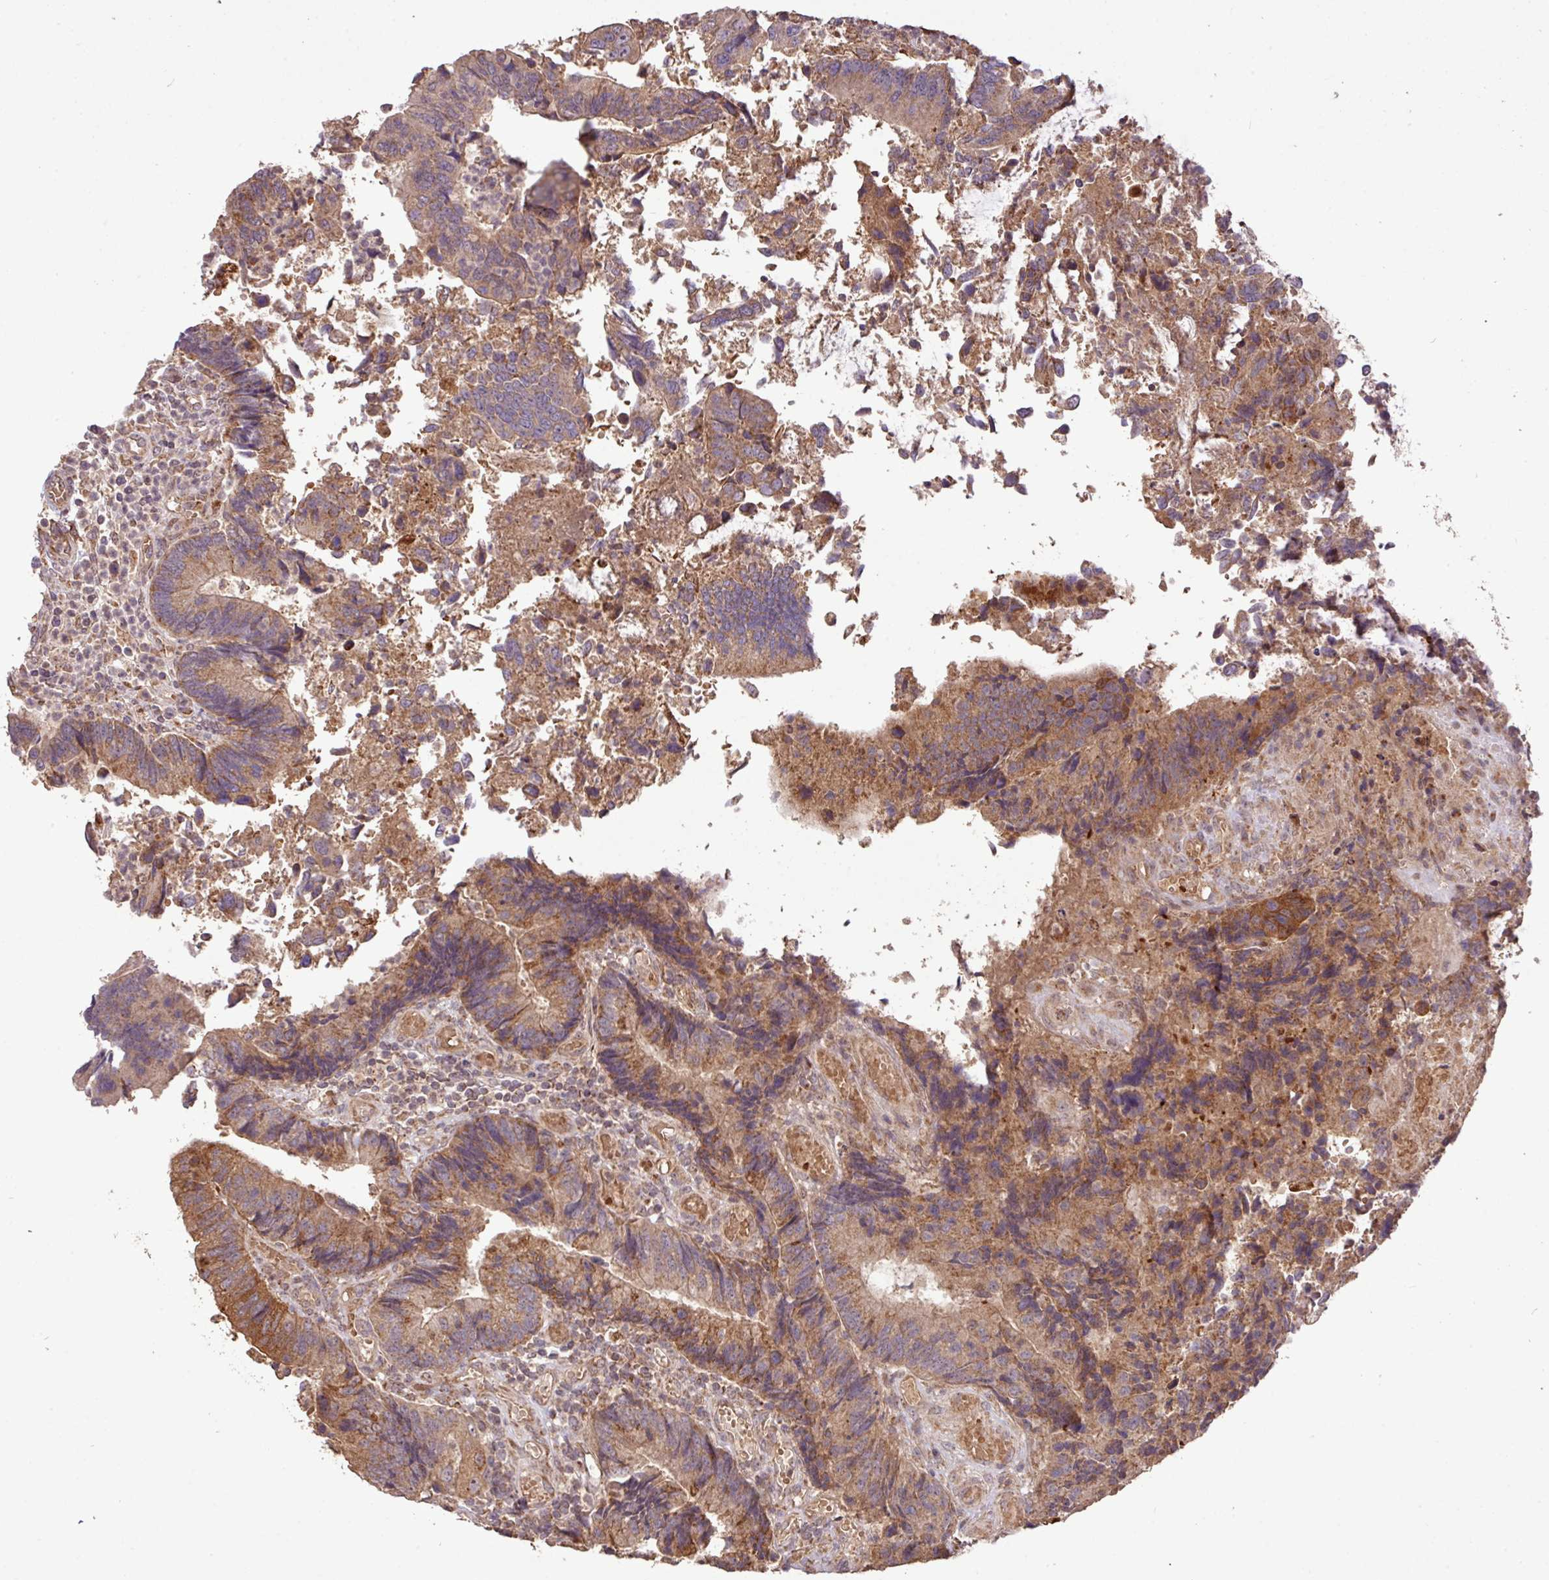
{"staining": {"intensity": "moderate", "quantity": ">75%", "location": "cytoplasmic/membranous"}, "tissue": "colorectal cancer", "cell_type": "Tumor cells", "image_type": "cancer", "snomed": [{"axis": "morphology", "description": "Adenocarcinoma, NOS"}, {"axis": "topography", "description": "Colon"}], "caption": "The micrograph demonstrates staining of adenocarcinoma (colorectal), revealing moderate cytoplasmic/membranous protein staining (brown color) within tumor cells. Nuclei are stained in blue.", "gene": "YPEL3", "patient": {"sex": "female", "age": 67}}